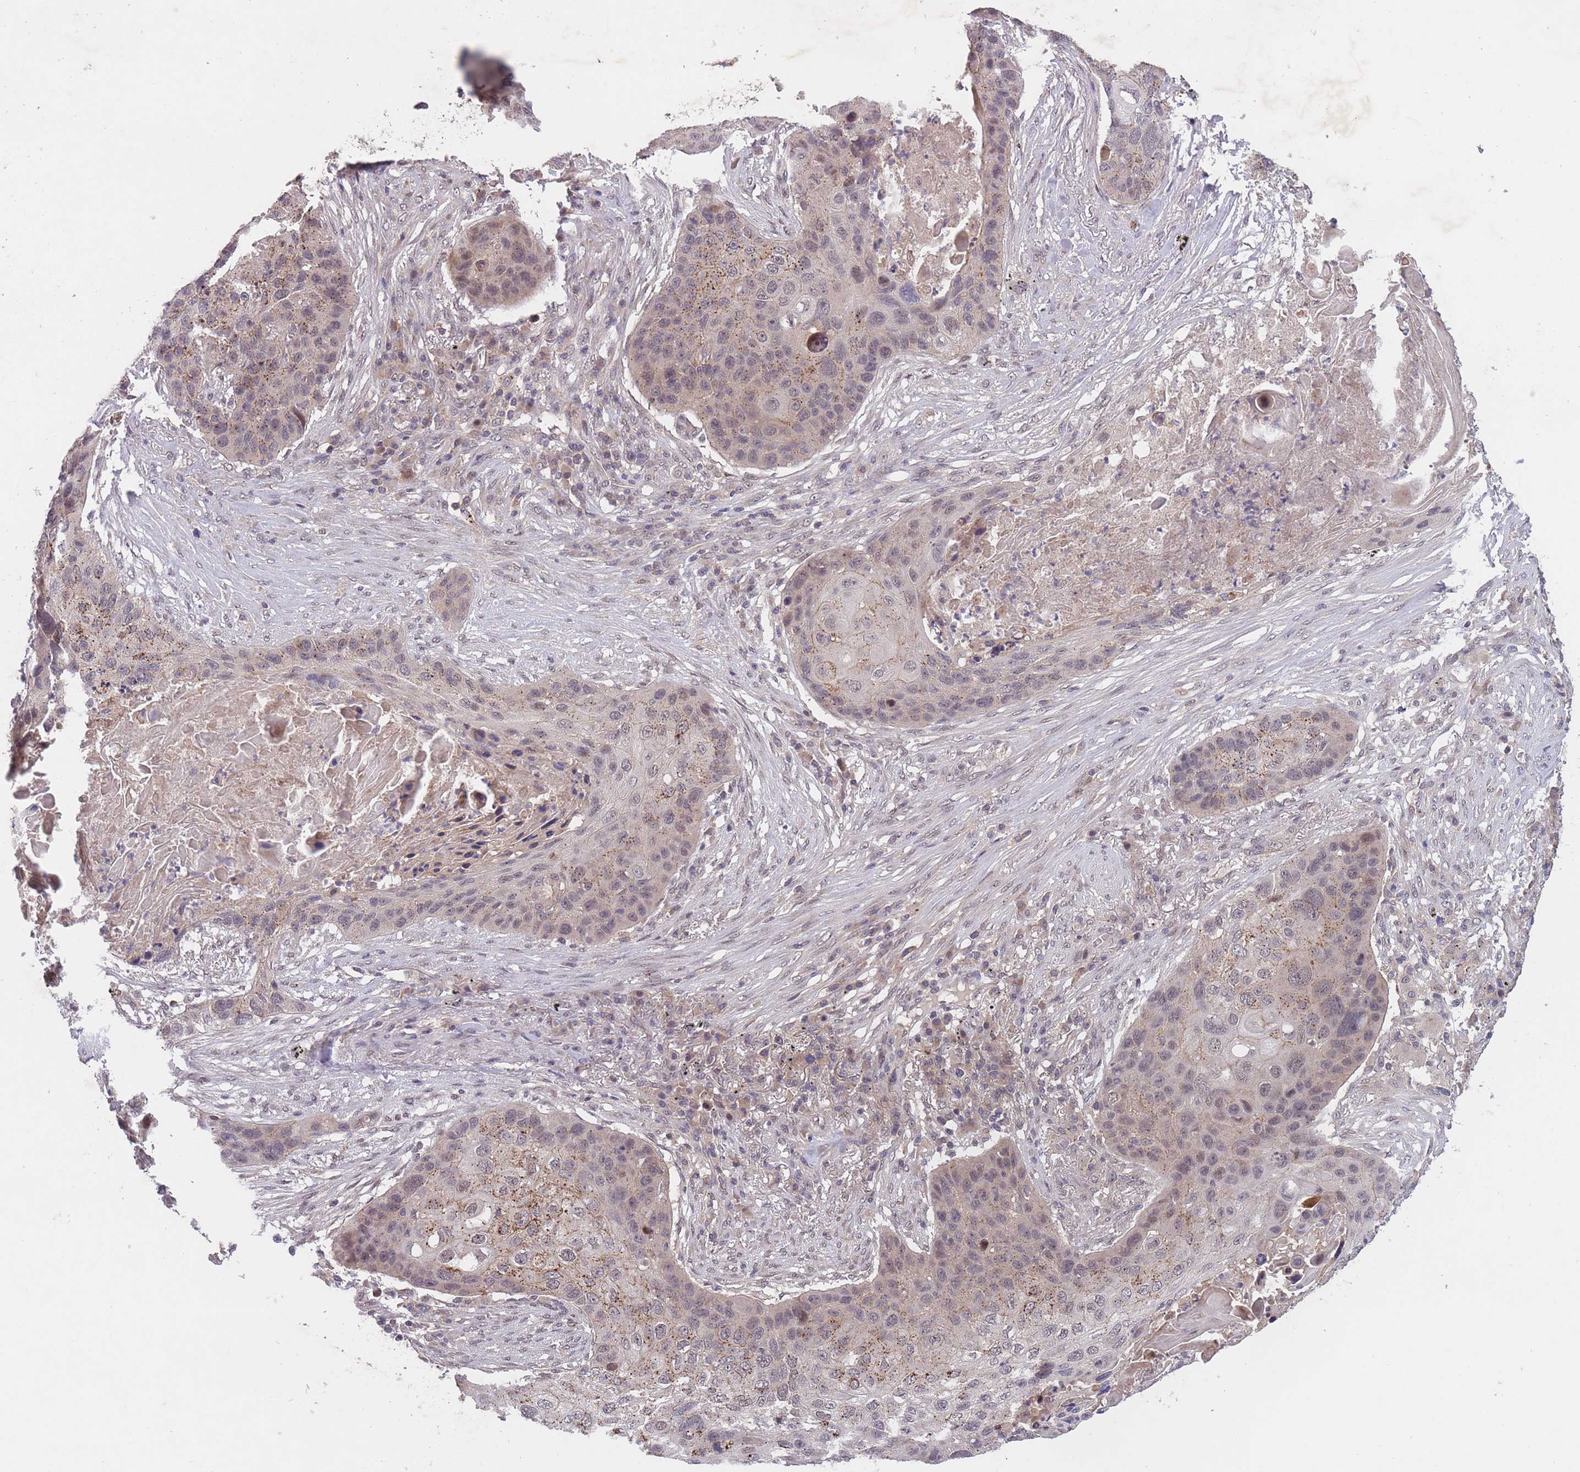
{"staining": {"intensity": "moderate", "quantity": "25%-75%", "location": "cytoplasmic/membranous,nuclear"}, "tissue": "lung cancer", "cell_type": "Tumor cells", "image_type": "cancer", "snomed": [{"axis": "morphology", "description": "Squamous cell carcinoma, NOS"}, {"axis": "topography", "description": "Lung"}], "caption": "IHC image of neoplastic tissue: lung cancer stained using IHC exhibits medium levels of moderate protein expression localized specifically in the cytoplasmic/membranous and nuclear of tumor cells, appearing as a cytoplasmic/membranous and nuclear brown color.", "gene": "SECTM1", "patient": {"sex": "female", "age": 63}}